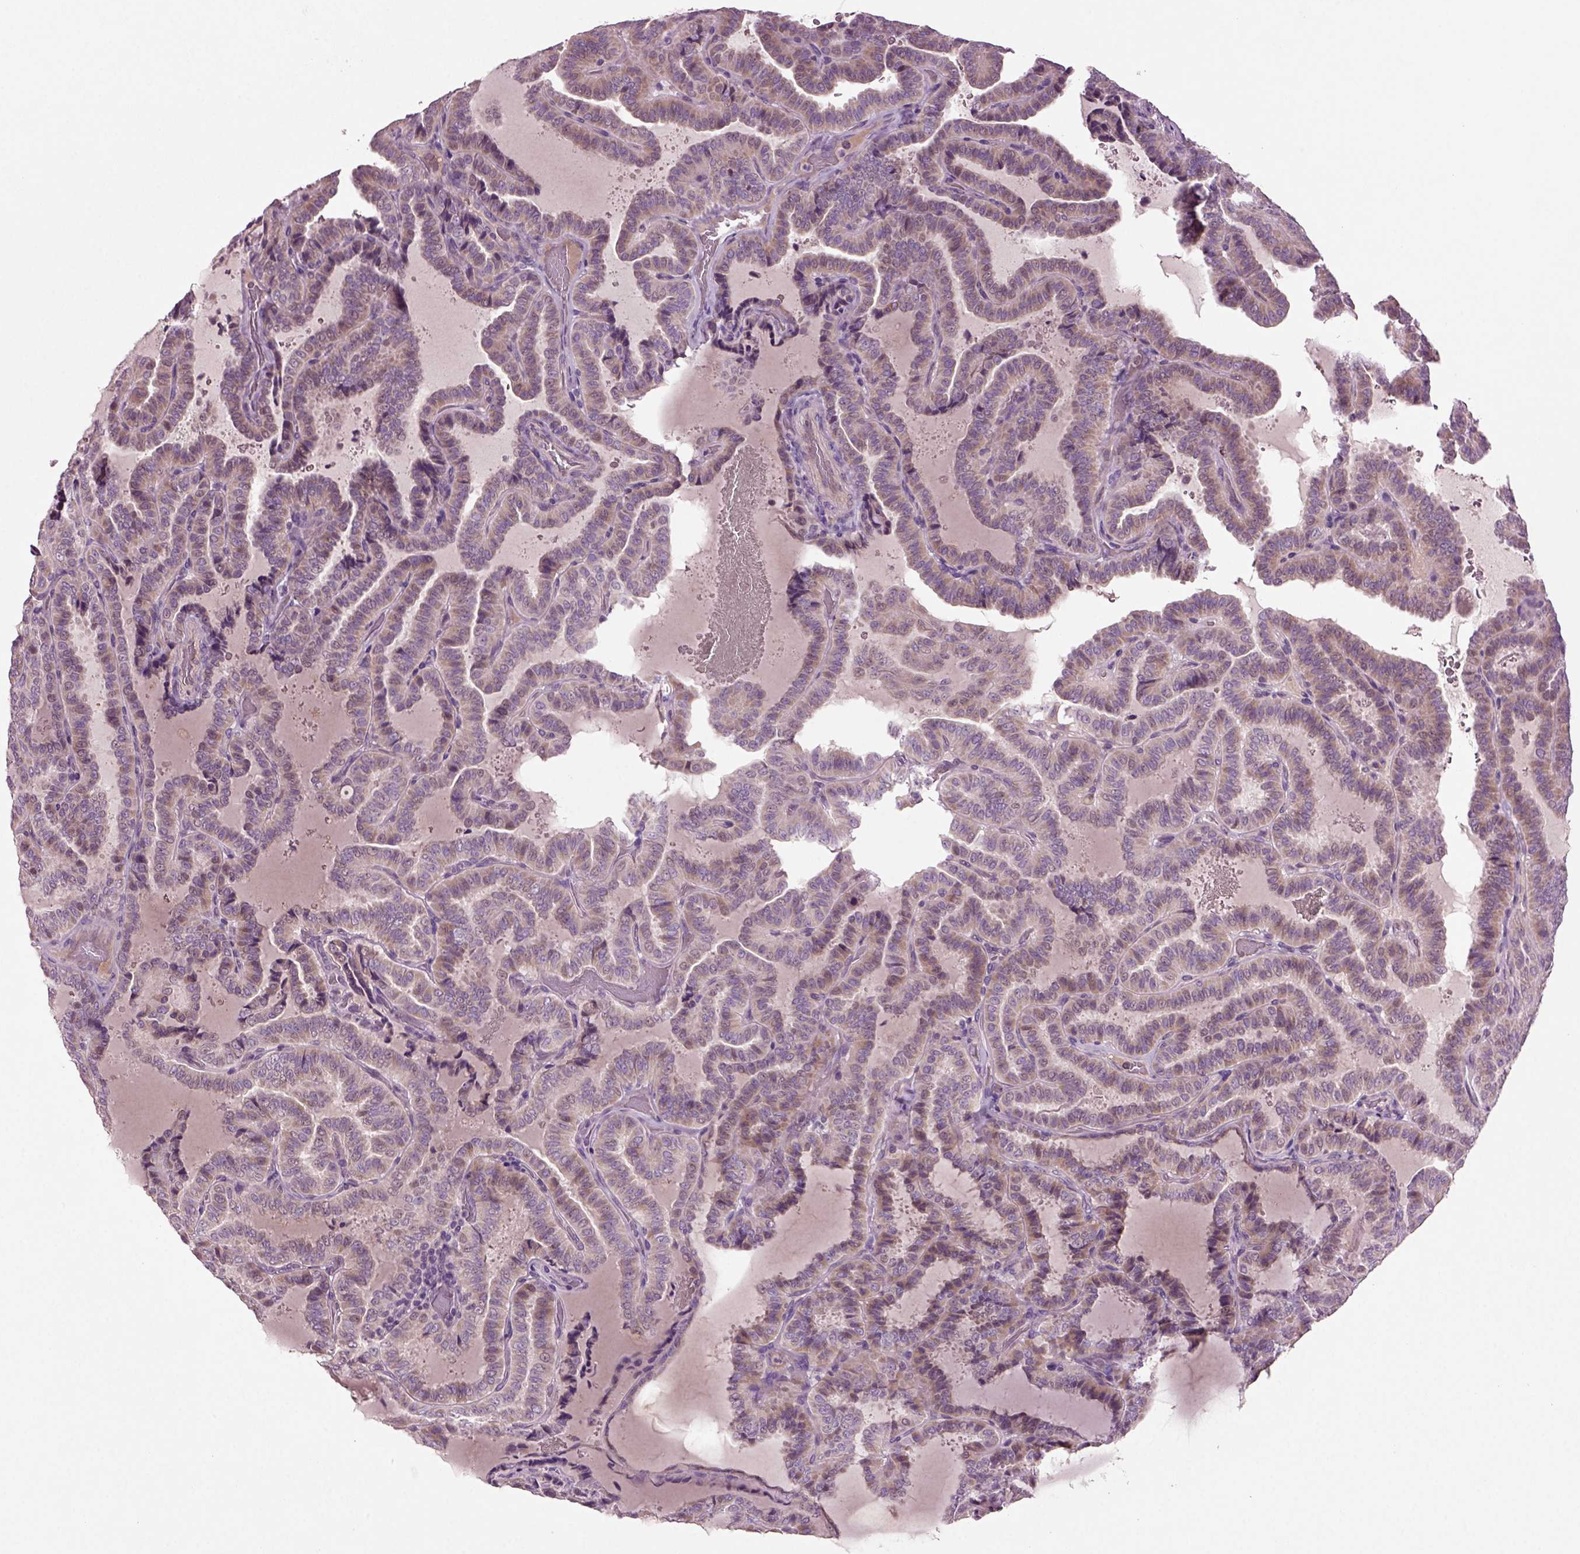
{"staining": {"intensity": "moderate", "quantity": "<25%", "location": "cytoplasmic/membranous"}, "tissue": "thyroid cancer", "cell_type": "Tumor cells", "image_type": "cancer", "snomed": [{"axis": "morphology", "description": "Papillary adenocarcinoma, NOS"}, {"axis": "topography", "description": "Thyroid gland"}], "caption": "Moderate cytoplasmic/membranous protein expression is appreciated in approximately <25% of tumor cells in thyroid cancer.", "gene": "SLC17A6", "patient": {"sex": "female", "age": 39}}